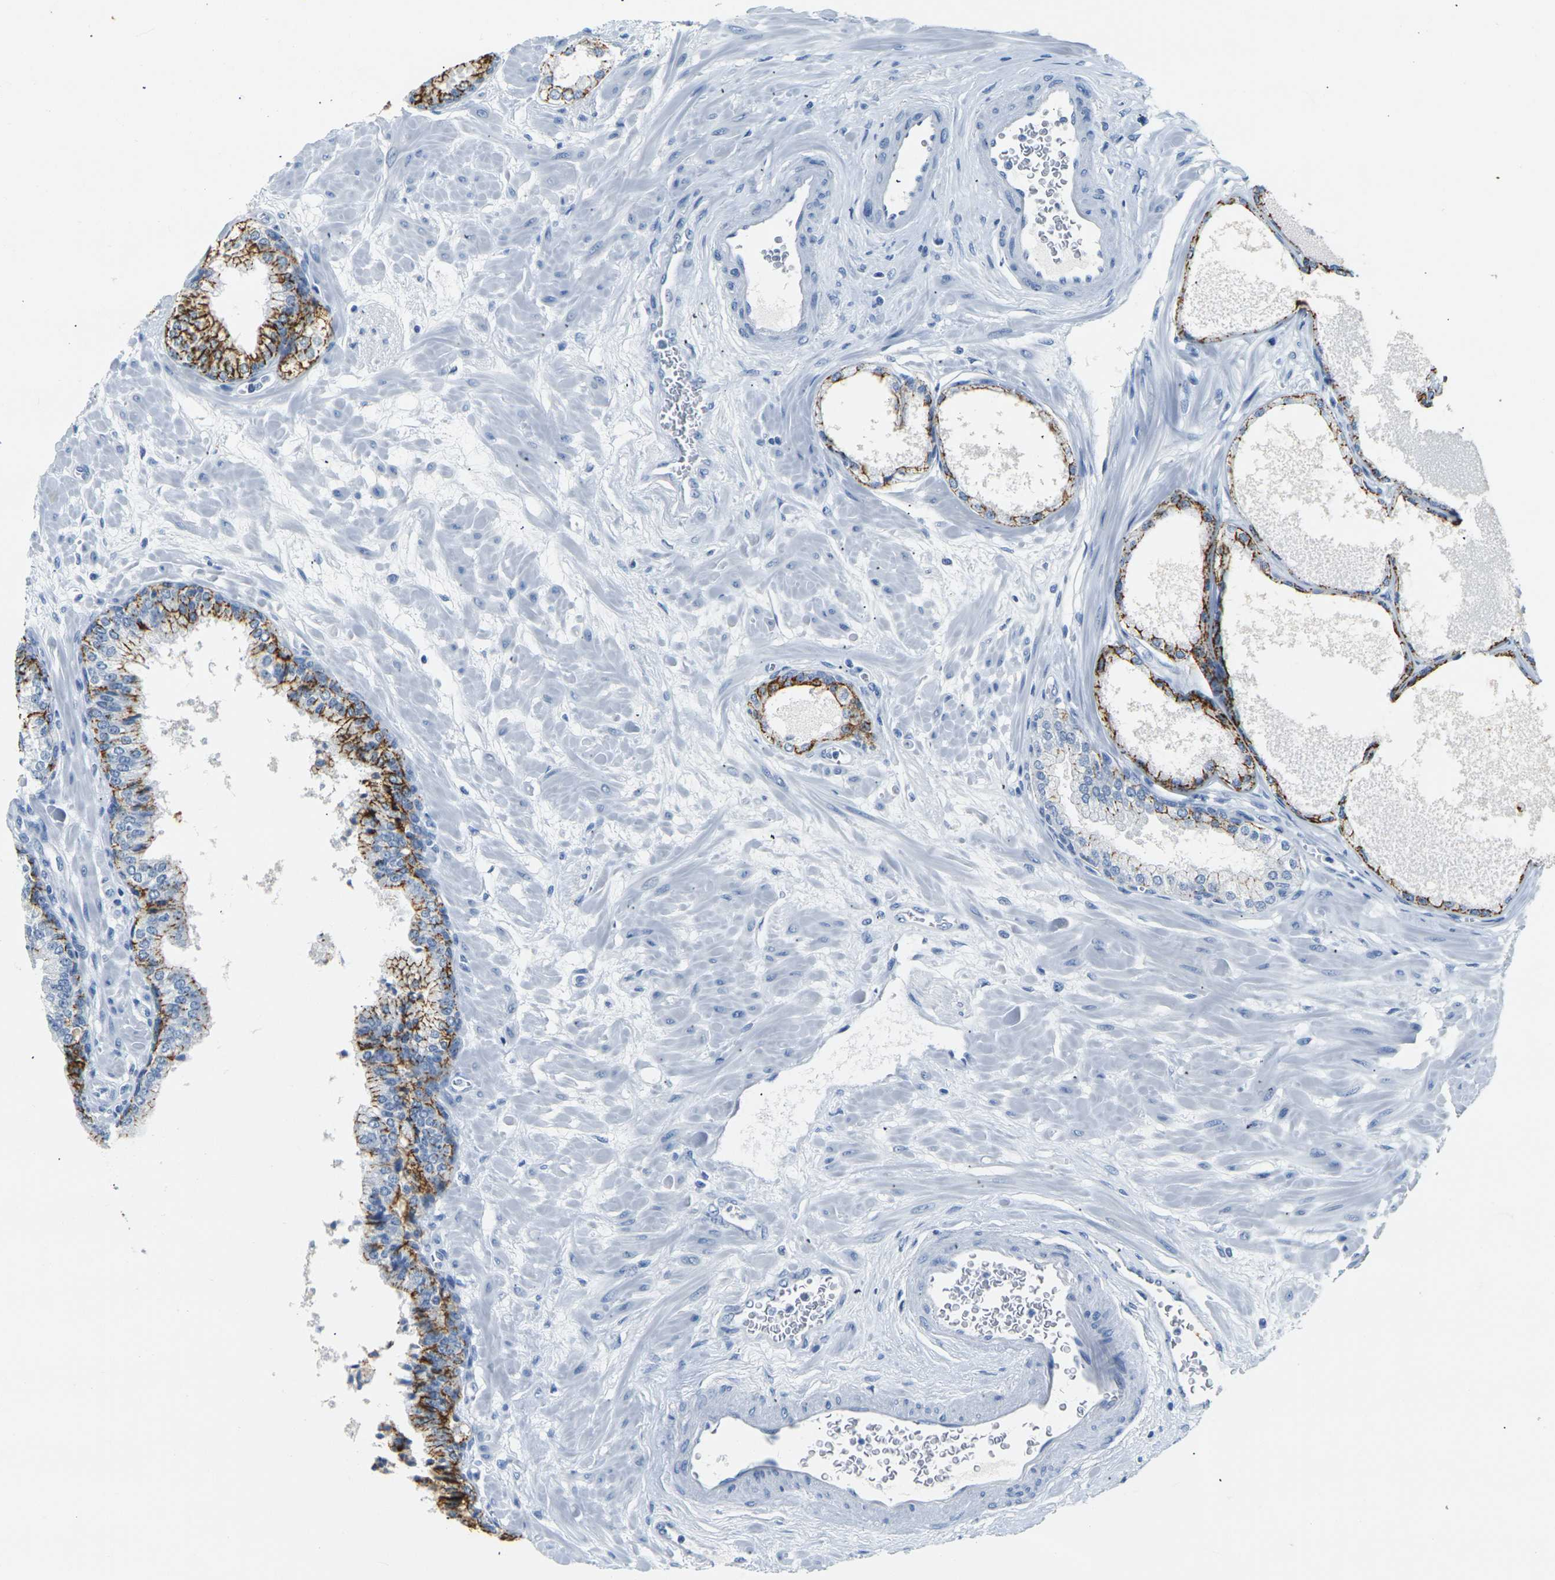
{"staining": {"intensity": "strong", "quantity": ">75%", "location": "cytoplasmic/membranous"}, "tissue": "prostate", "cell_type": "Glandular cells", "image_type": "normal", "snomed": [{"axis": "morphology", "description": "Normal tissue, NOS"}, {"axis": "morphology", "description": "Urothelial carcinoma, Low grade"}, {"axis": "topography", "description": "Urinary bladder"}, {"axis": "topography", "description": "Prostate"}], "caption": "A histopathology image of prostate stained for a protein displays strong cytoplasmic/membranous brown staining in glandular cells. (brown staining indicates protein expression, while blue staining denotes nuclei).", "gene": "CLDN7", "patient": {"sex": "male", "age": 60}}